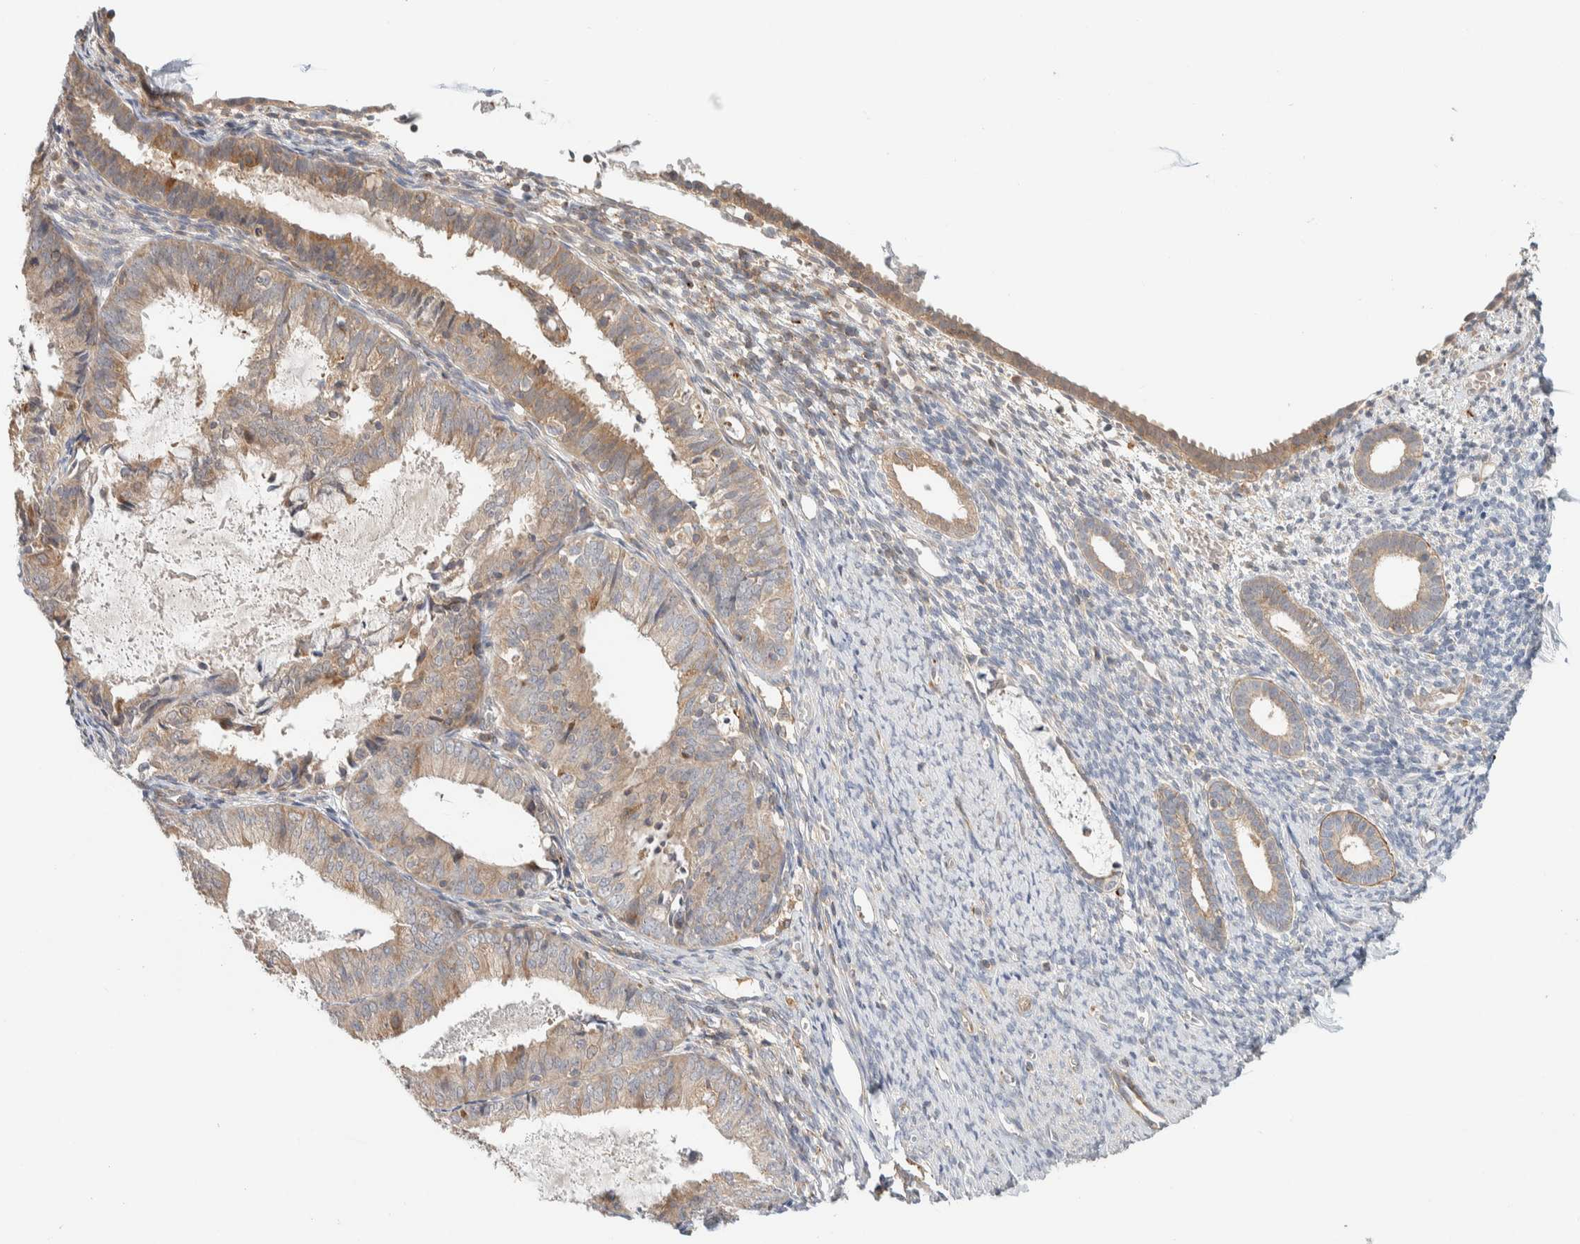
{"staining": {"intensity": "negative", "quantity": "none", "location": "none"}, "tissue": "endometrium", "cell_type": "Cells in endometrial stroma", "image_type": "normal", "snomed": [{"axis": "morphology", "description": "Normal tissue, NOS"}, {"axis": "morphology", "description": "Adenocarcinoma, NOS"}, {"axis": "topography", "description": "Endometrium"}], "caption": "Photomicrograph shows no protein positivity in cells in endometrial stroma of unremarkable endometrium.", "gene": "KIF9", "patient": {"sex": "female", "age": 57}}